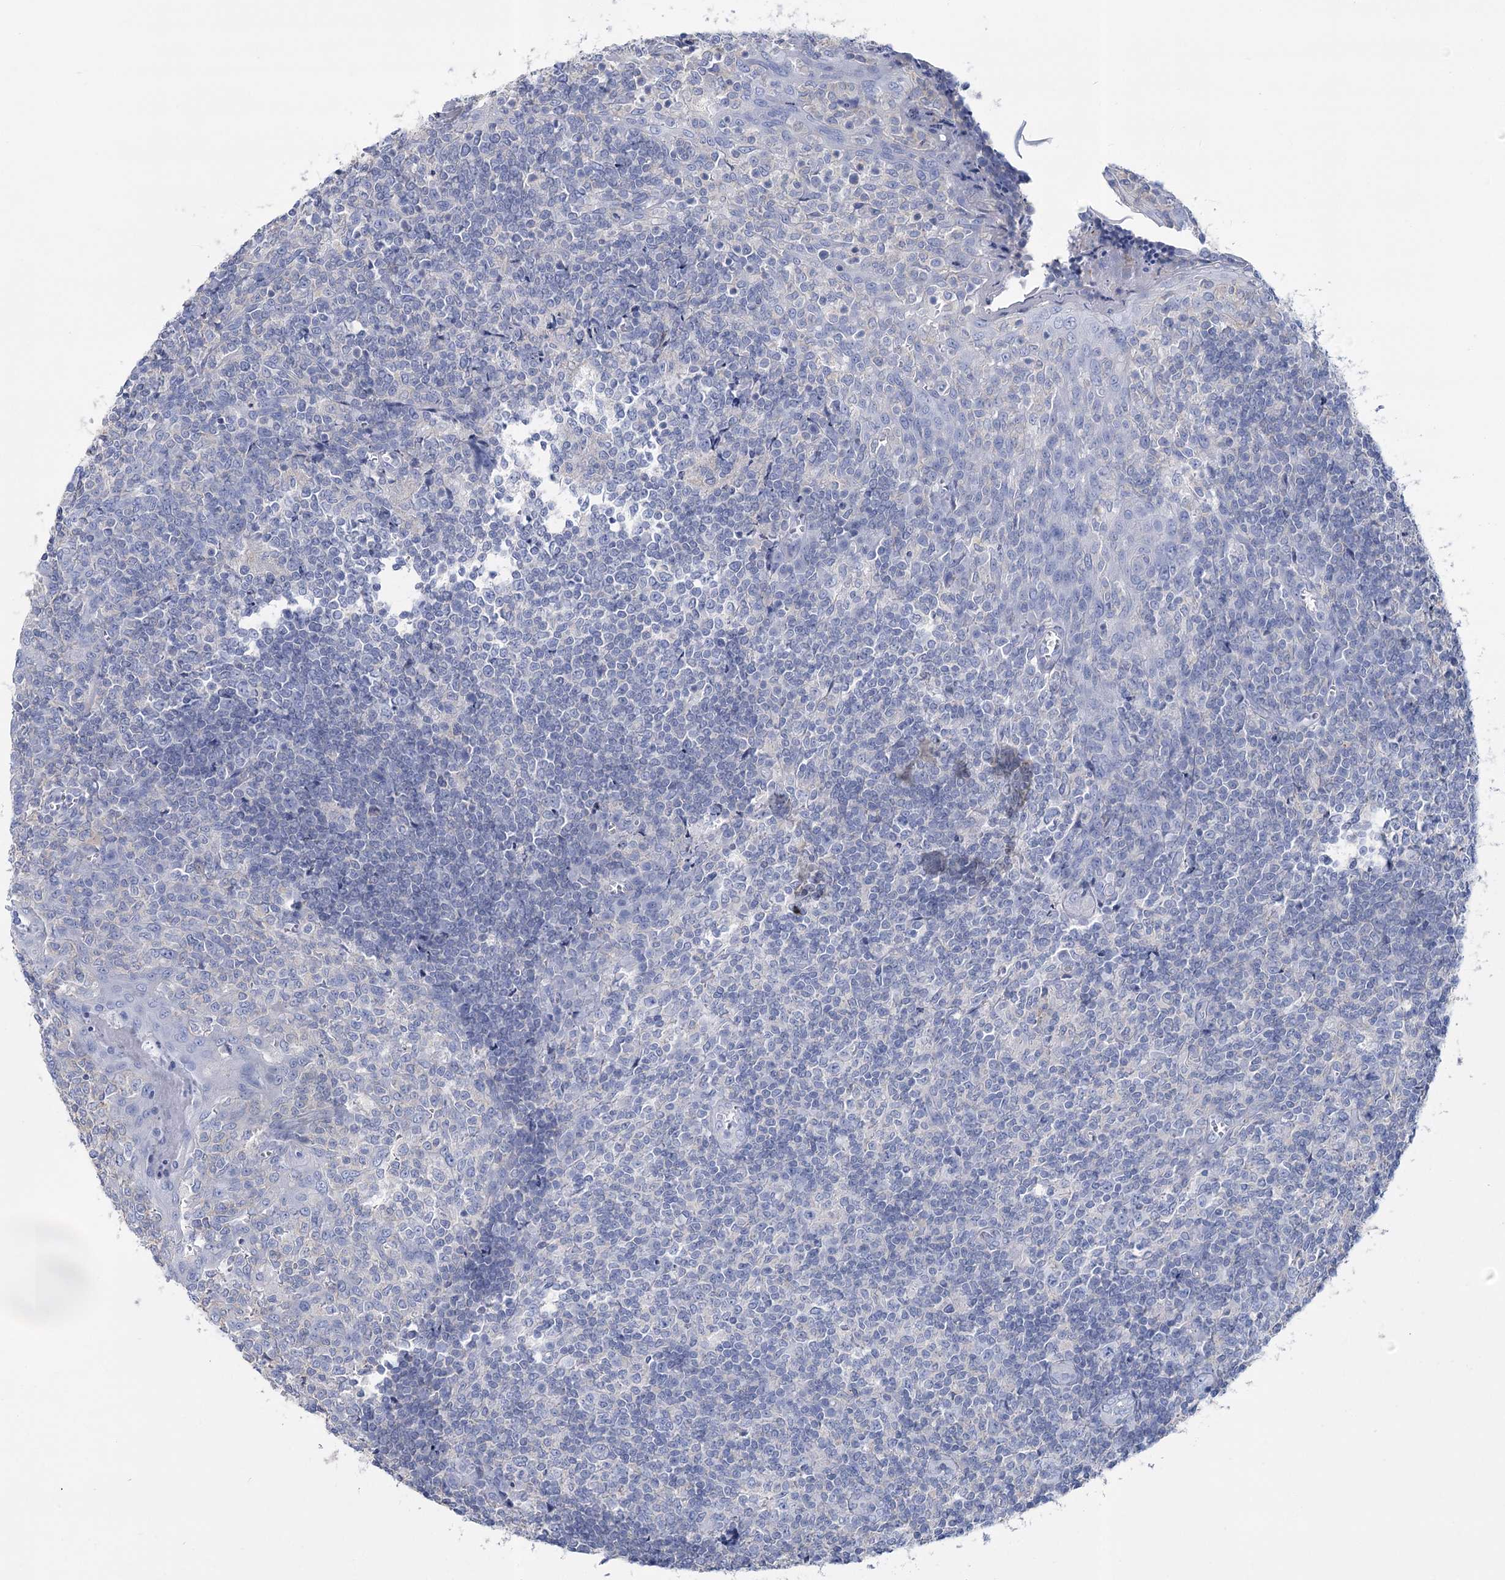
{"staining": {"intensity": "negative", "quantity": "none", "location": "none"}, "tissue": "tonsil", "cell_type": "Germinal center cells", "image_type": "normal", "snomed": [{"axis": "morphology", "description": "Normal tissue, NOS"}, {"axis": "topography", "description": "Tonsil"}], "caption": "Immunohistochemistry histopathology image of benign tonsil: tonsil stained with DAB (3,3'-diaminobenzidine) demonstrates no significant protein expression in germinal center cells.", "gene": "PCDHA1", "patient": {"sex": "female", "age": 19}}